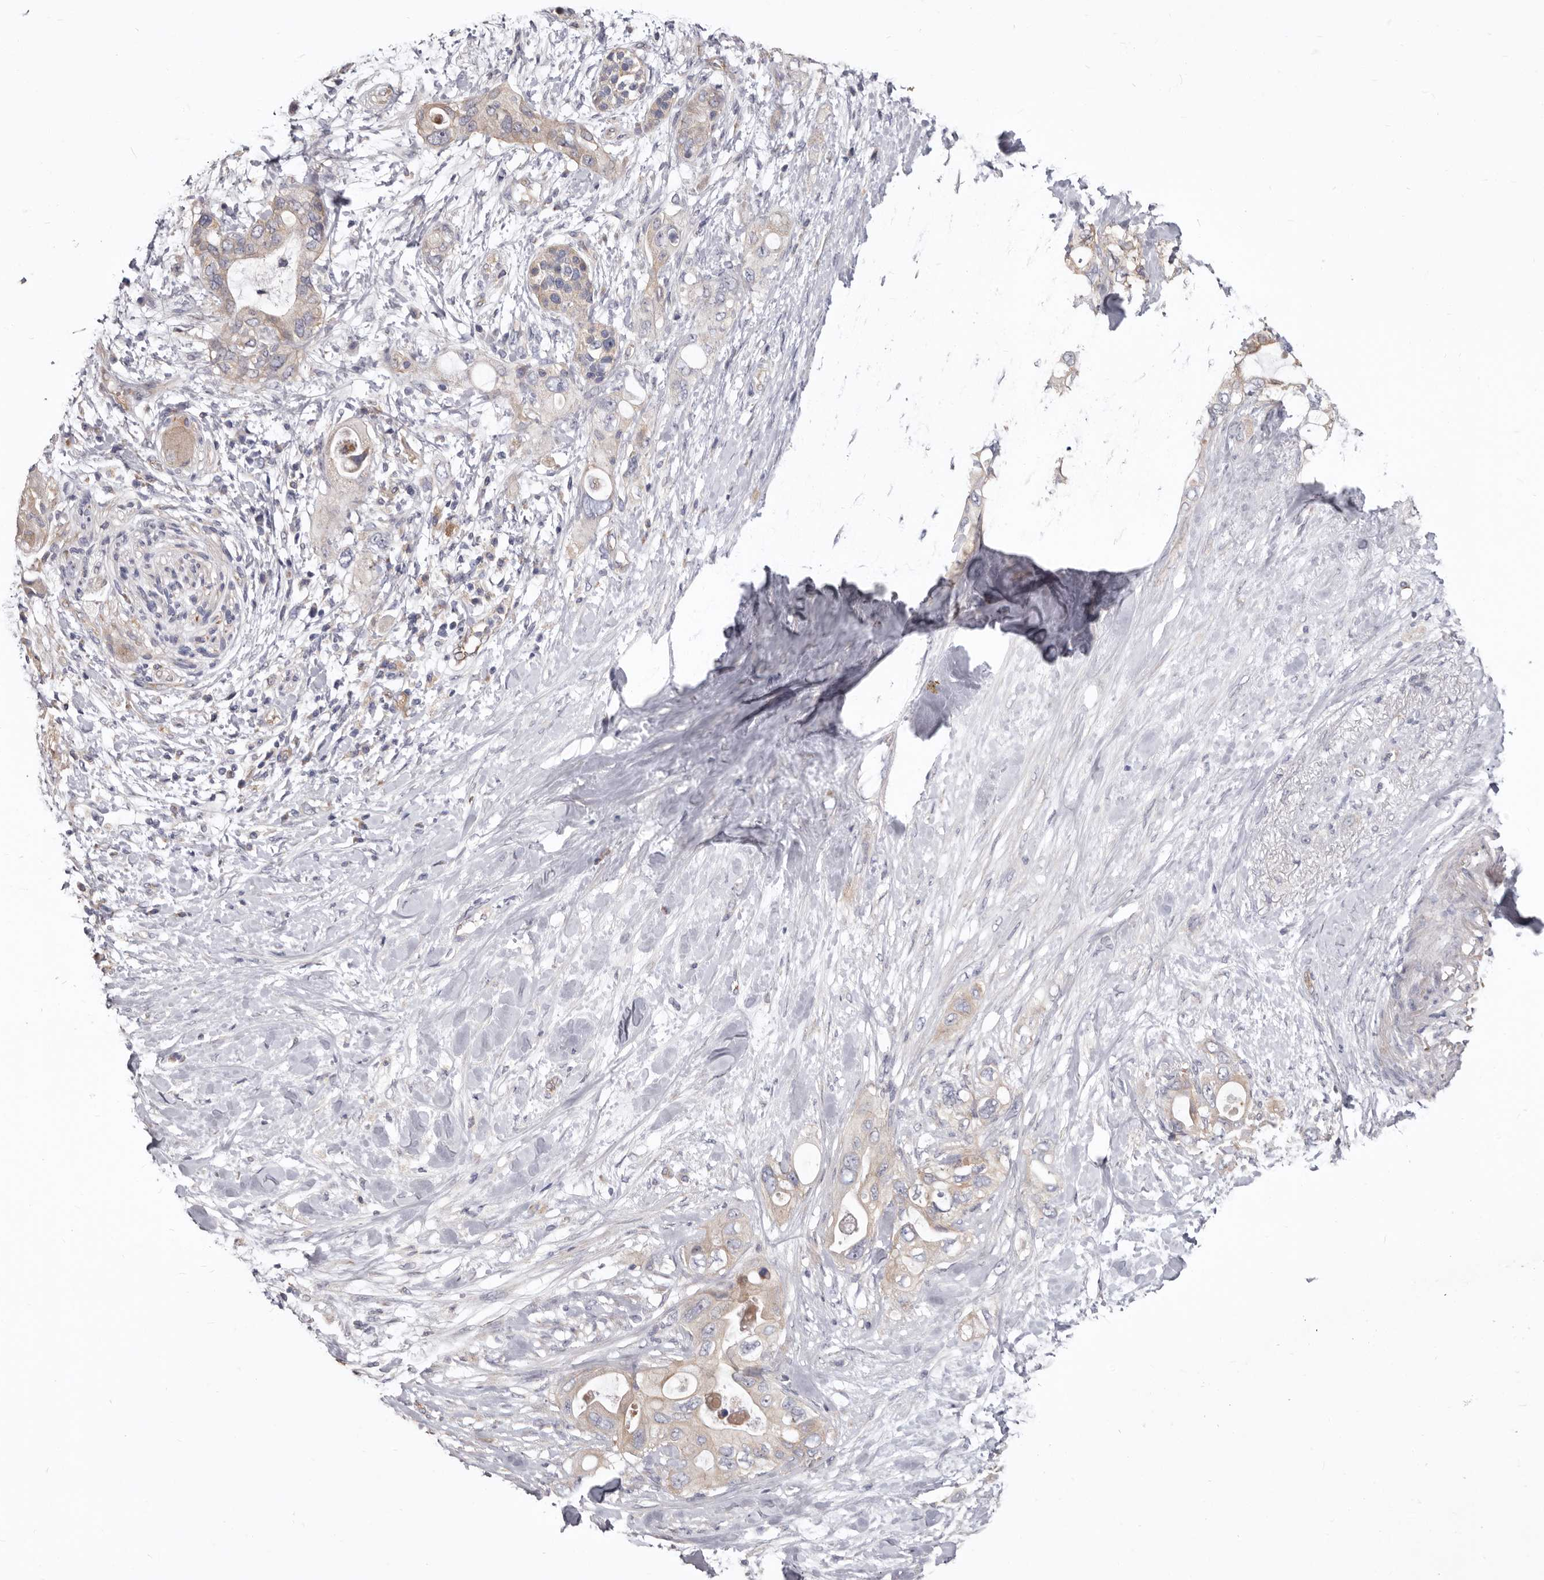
{"staining": {"intensity": "weak", "quantity": ">75%", "location": "cytoplasmic/membranous"}, "tissue": "pancreatic cancer", "cell_type": "Tumor cells", "image_type": "cancer", "snomed": [{"axis": "morphology", "description": "Adenocarcinoma, NOS"}, {"axis": "topography", "description": "Pancreas"}], "caption": "This is an image of IHC staining of pancreatic cancer, which shows weak expression in the cytoplasmic/membranous of tumor cells.", "gene": "FMO2", "patient": {"sex": "female", "age": 56}}